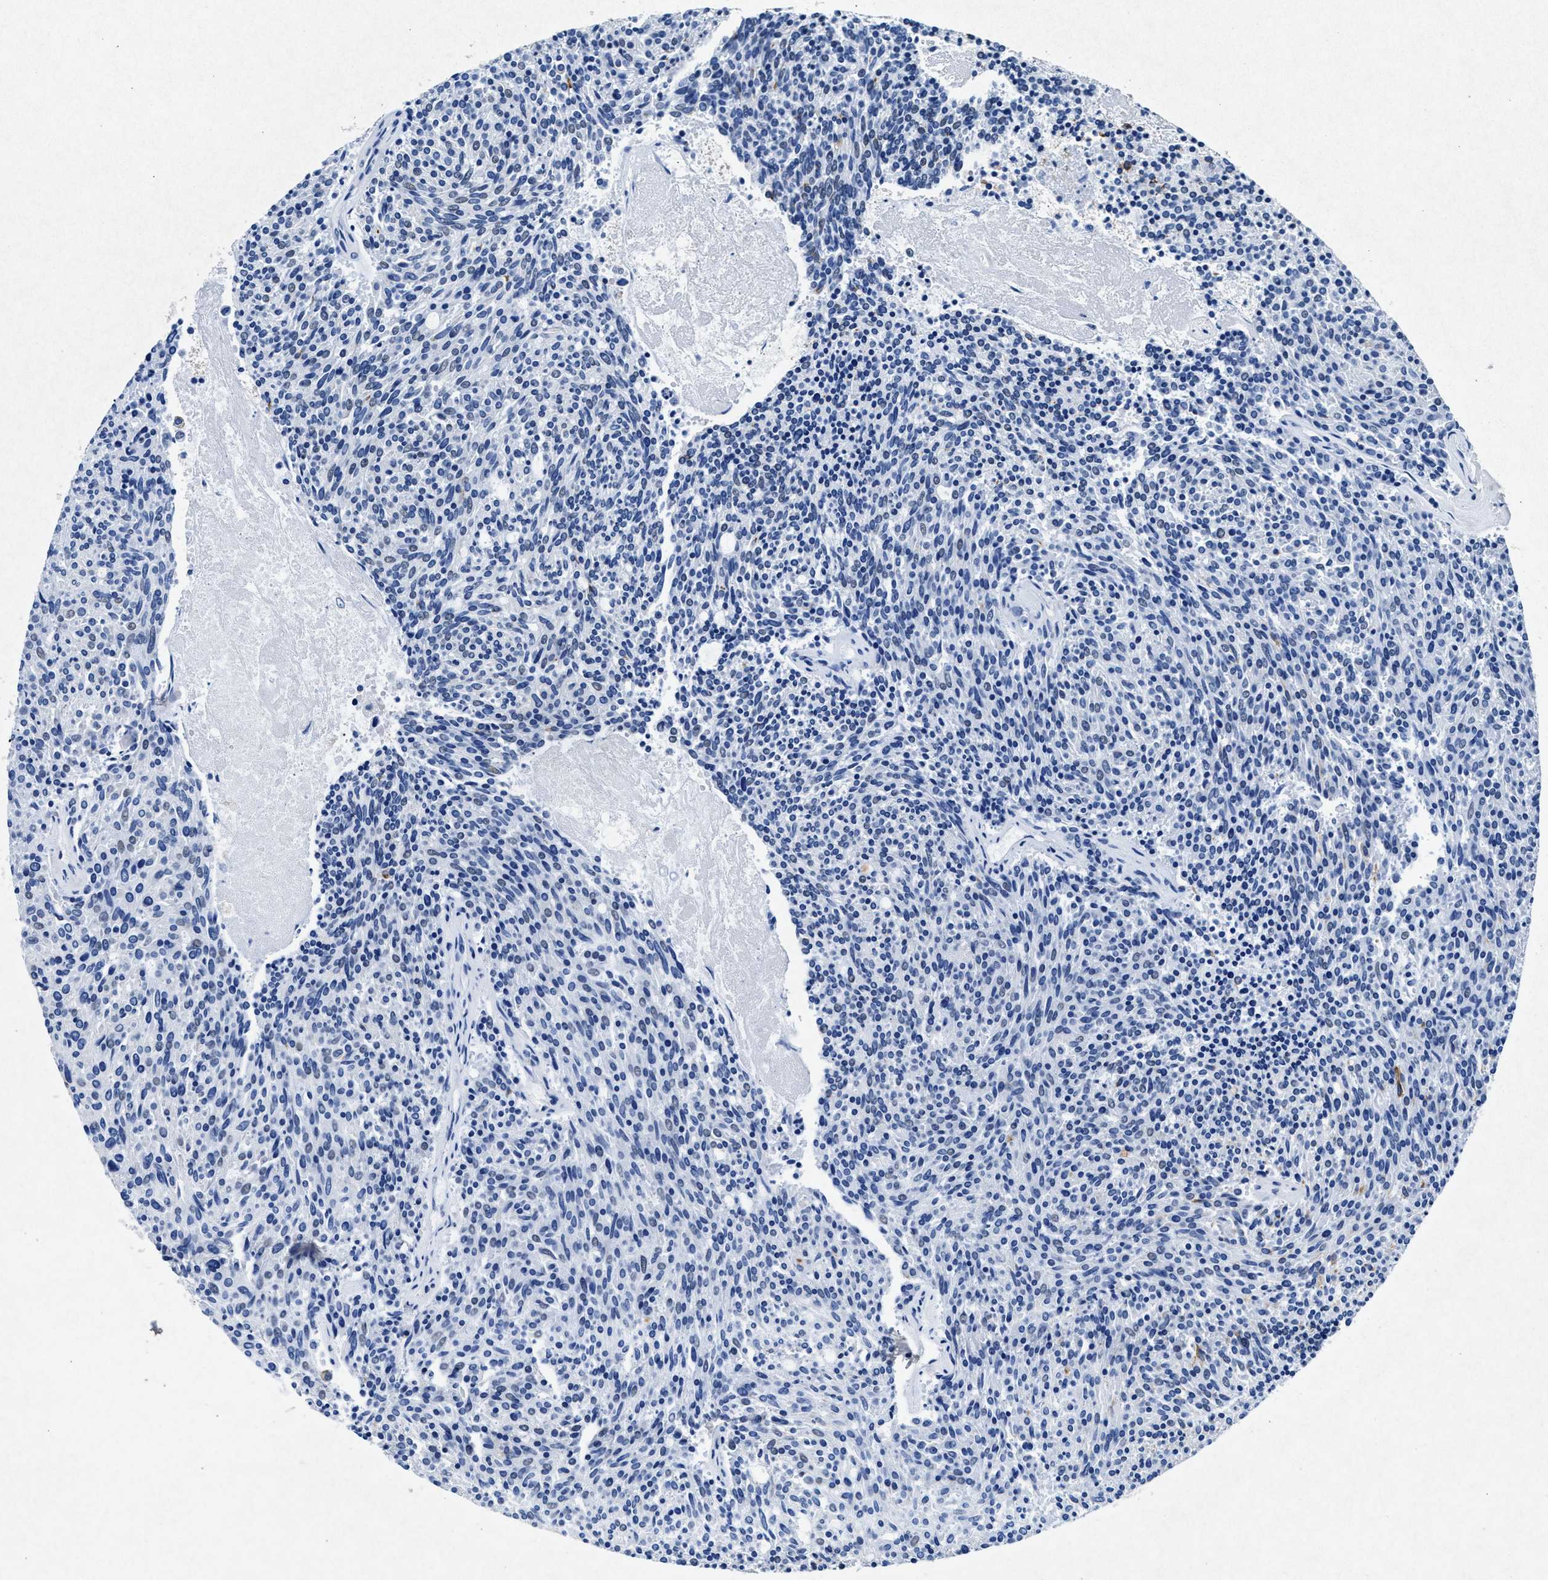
{"staining": {"intensity": "weak", "quantity": "<25%", "location": "nuclear"}, "tissue": "carcinoid", "cell_type": "Tumor cells", "image_type": "cancer", "snomed": [{"axis": "morphology", "description": "Carcinoid, malignant, NOS"}, {"axis": "topography", "description": "Pancreas"}], "caption": "High magnification brightfield microscopy of carcinoid stained with DAB (3,3'-diaminobenzidine) (brown) and counterstained with hematoxylin (blue): tumor cells show no significant positivity.", "gene": "MAP6", "patient": {"sex": "female", "age": 54}}